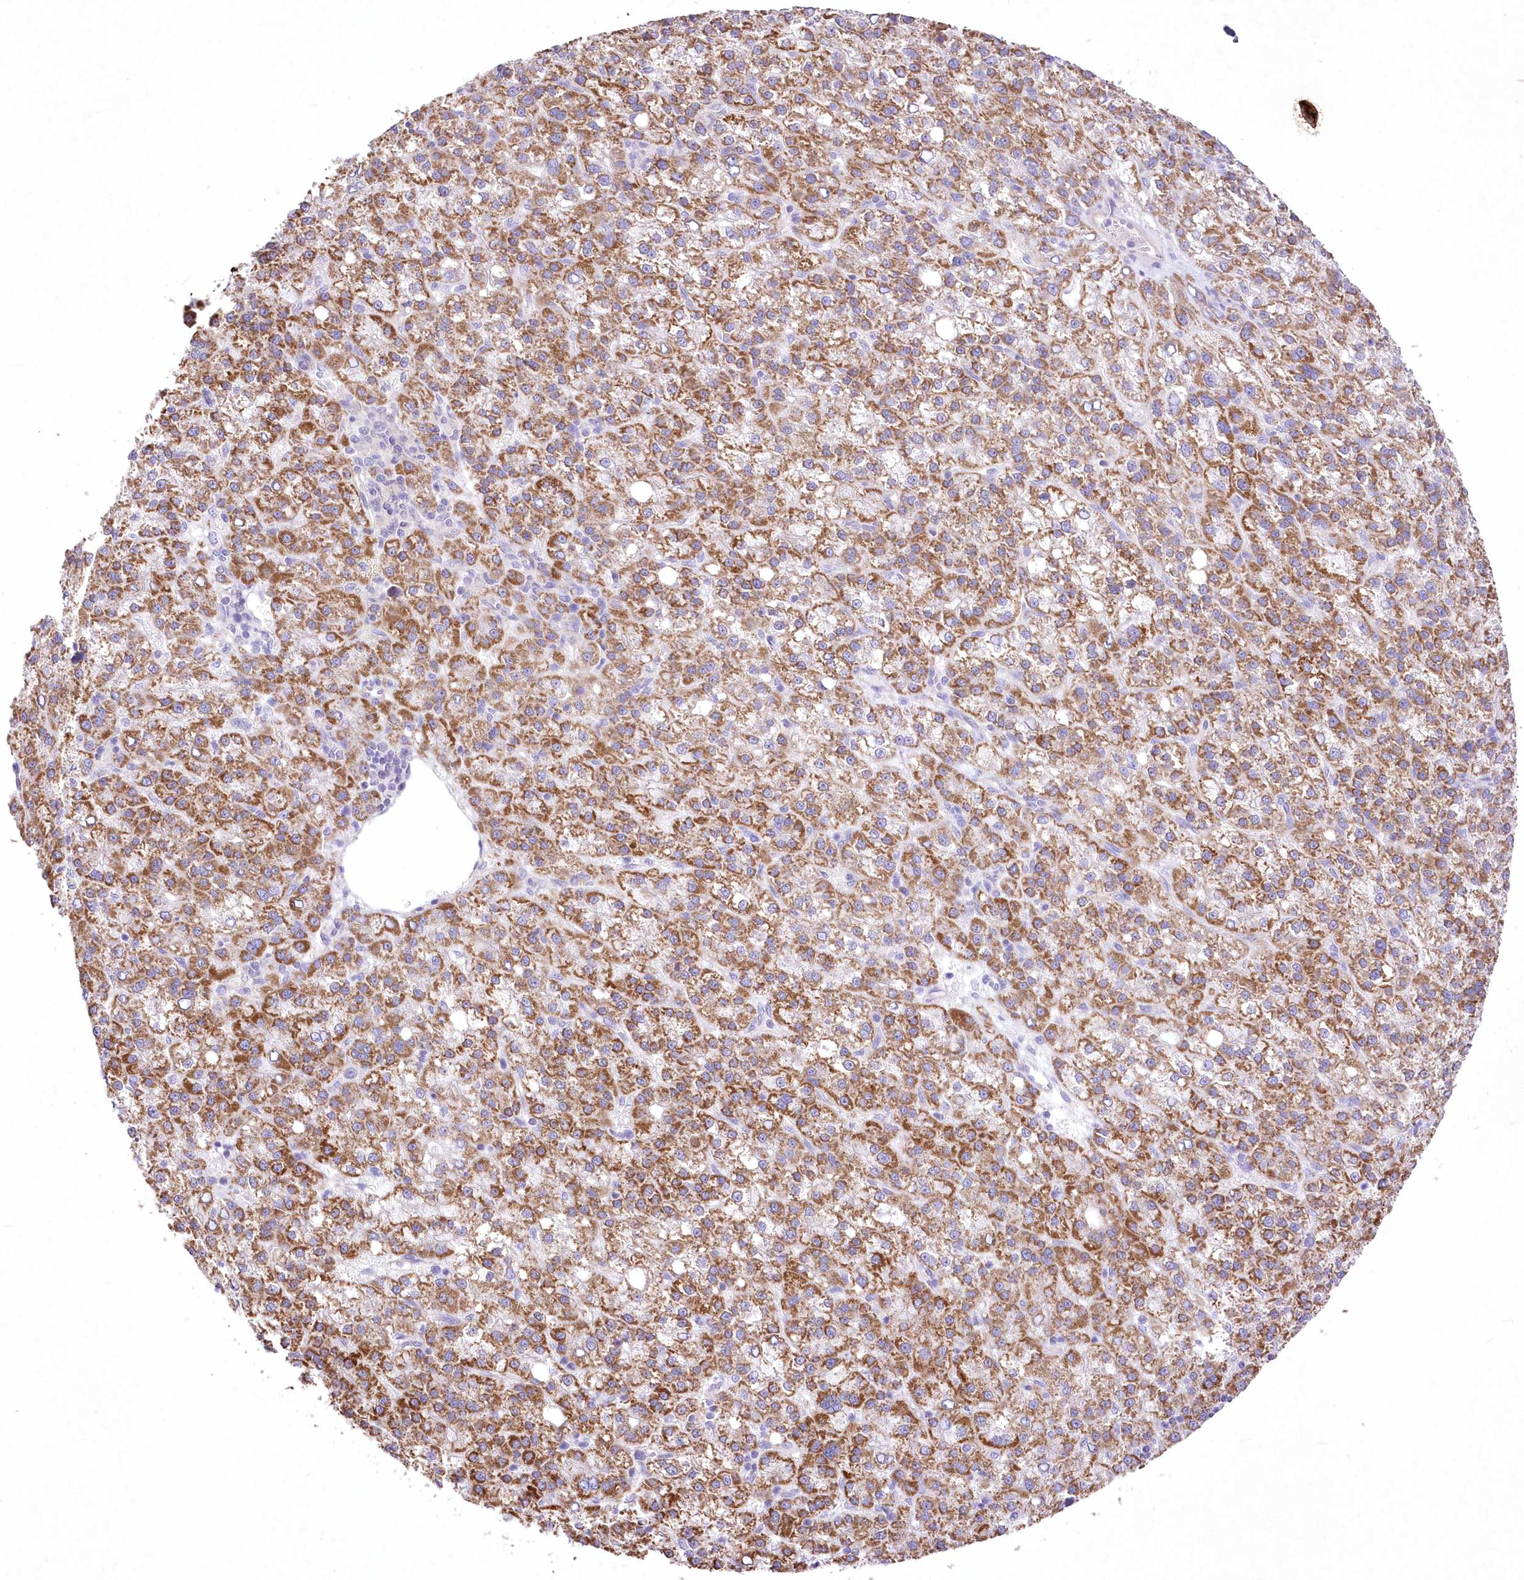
{"staining": {"intensity": "moderate", "quantity": ">75%", "location": "cytoplasmic/membranous"}, "tissue": "liver cancer", "cell_type": "Tumor cells", "image_type": "cancer", "snomed": [{"axis": "morphology", "description": "Carcinoma, Hepatocellular, NOS"}, {"axis": "topography", "description": "Liver"}], "caption": "IHC of human liver hepatocellular carcinoma demonstrates medium levels of moderate cytoplasmic/membranous staining in about >75% of tumor cells.", "gene": "ITSN2", "patient": {"sex": "female", "age": 58}}